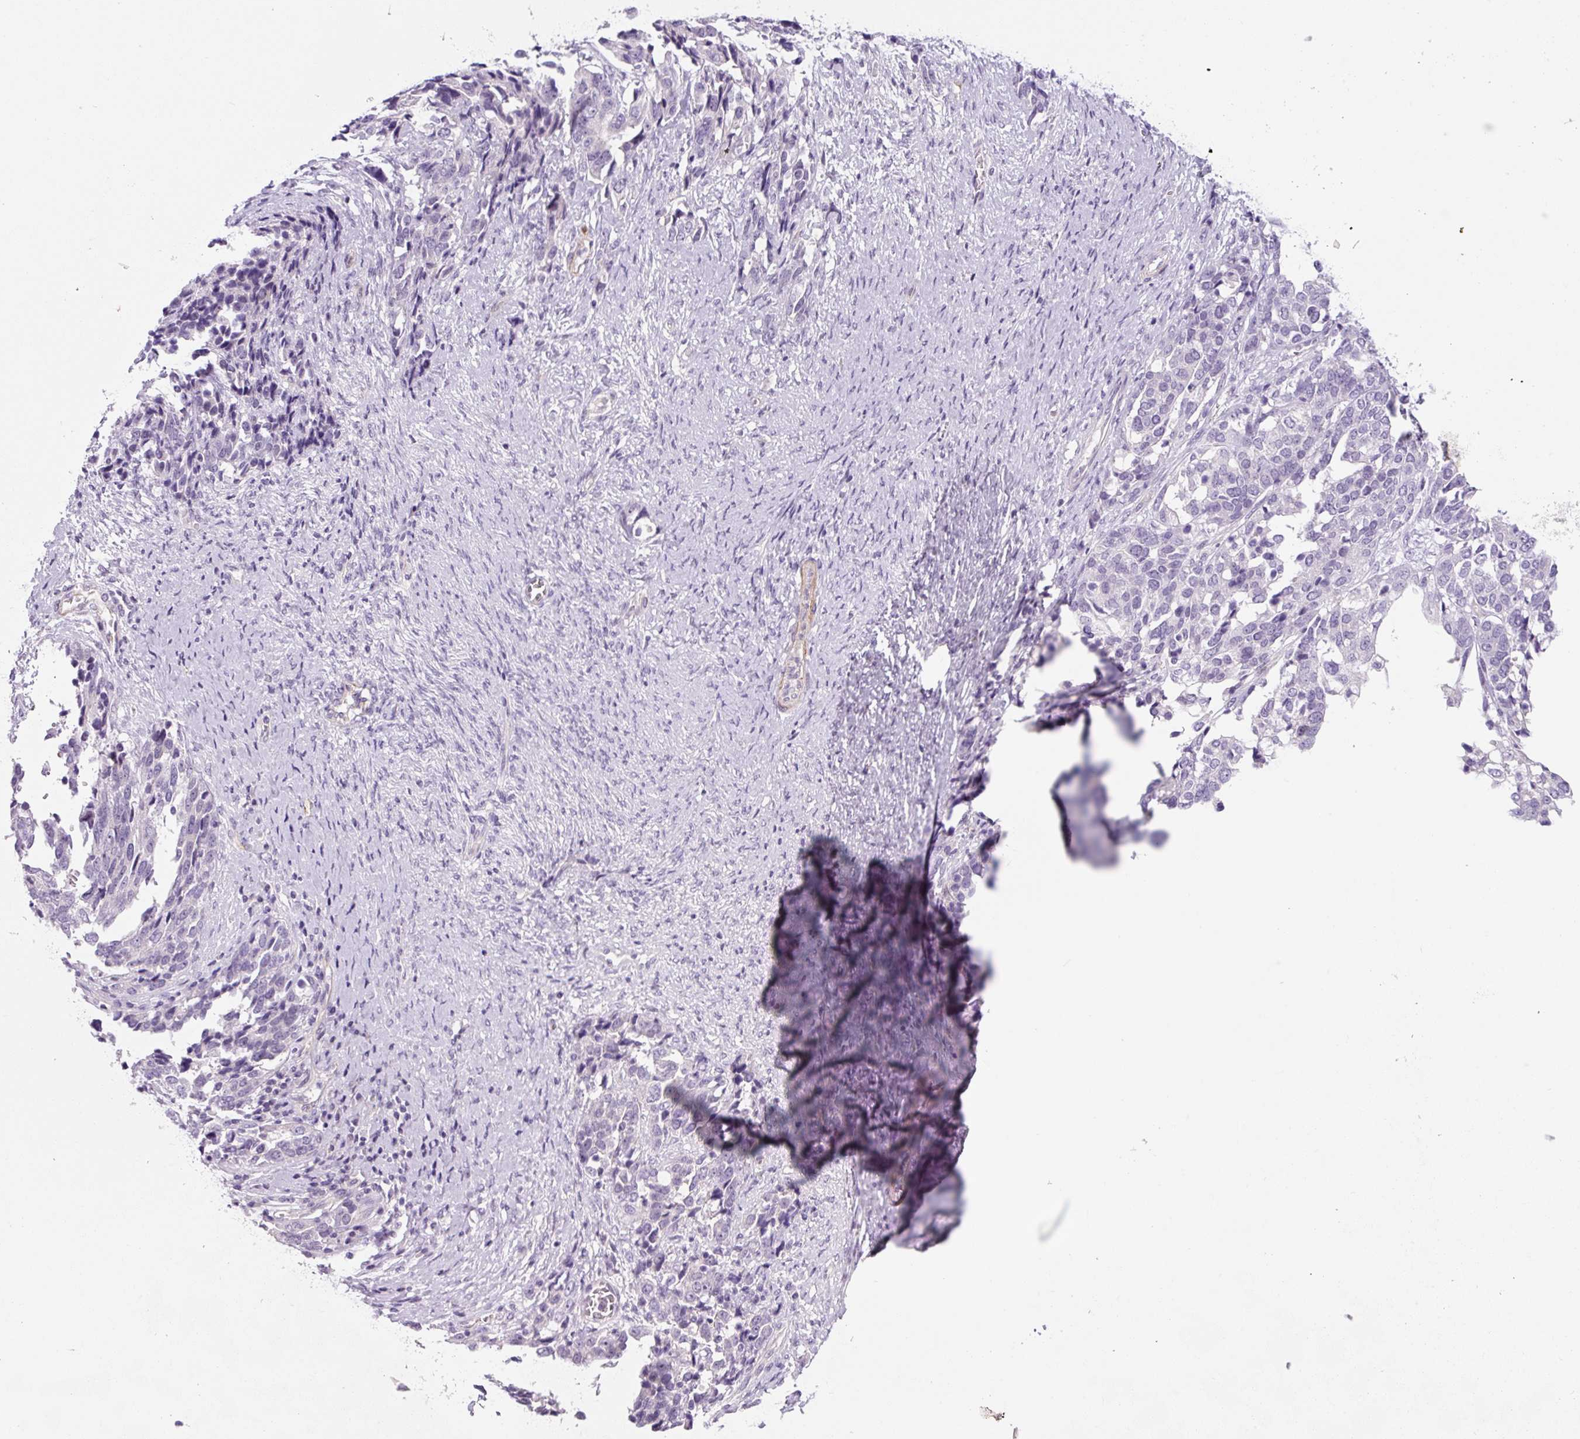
{"staining": {"intensity": "negative", "quantity": "none", "location": "none"}, "tissue": "ovarian cancer", "cell_type": "Tumor cells", "image_type": "cancer", "snomed": [{"axis": "morphology", "description": "Cystadenocarcinoma, serous, NOS"}, {"axis": "topography", "description": "Ovary"}], "caption": "Micrograph shows no significant protein expression in tumor cells of serous cystadenocarcinoma (ovarian).", "gene": "CCL25", "patient": {"sex": "female", "age": 44}}